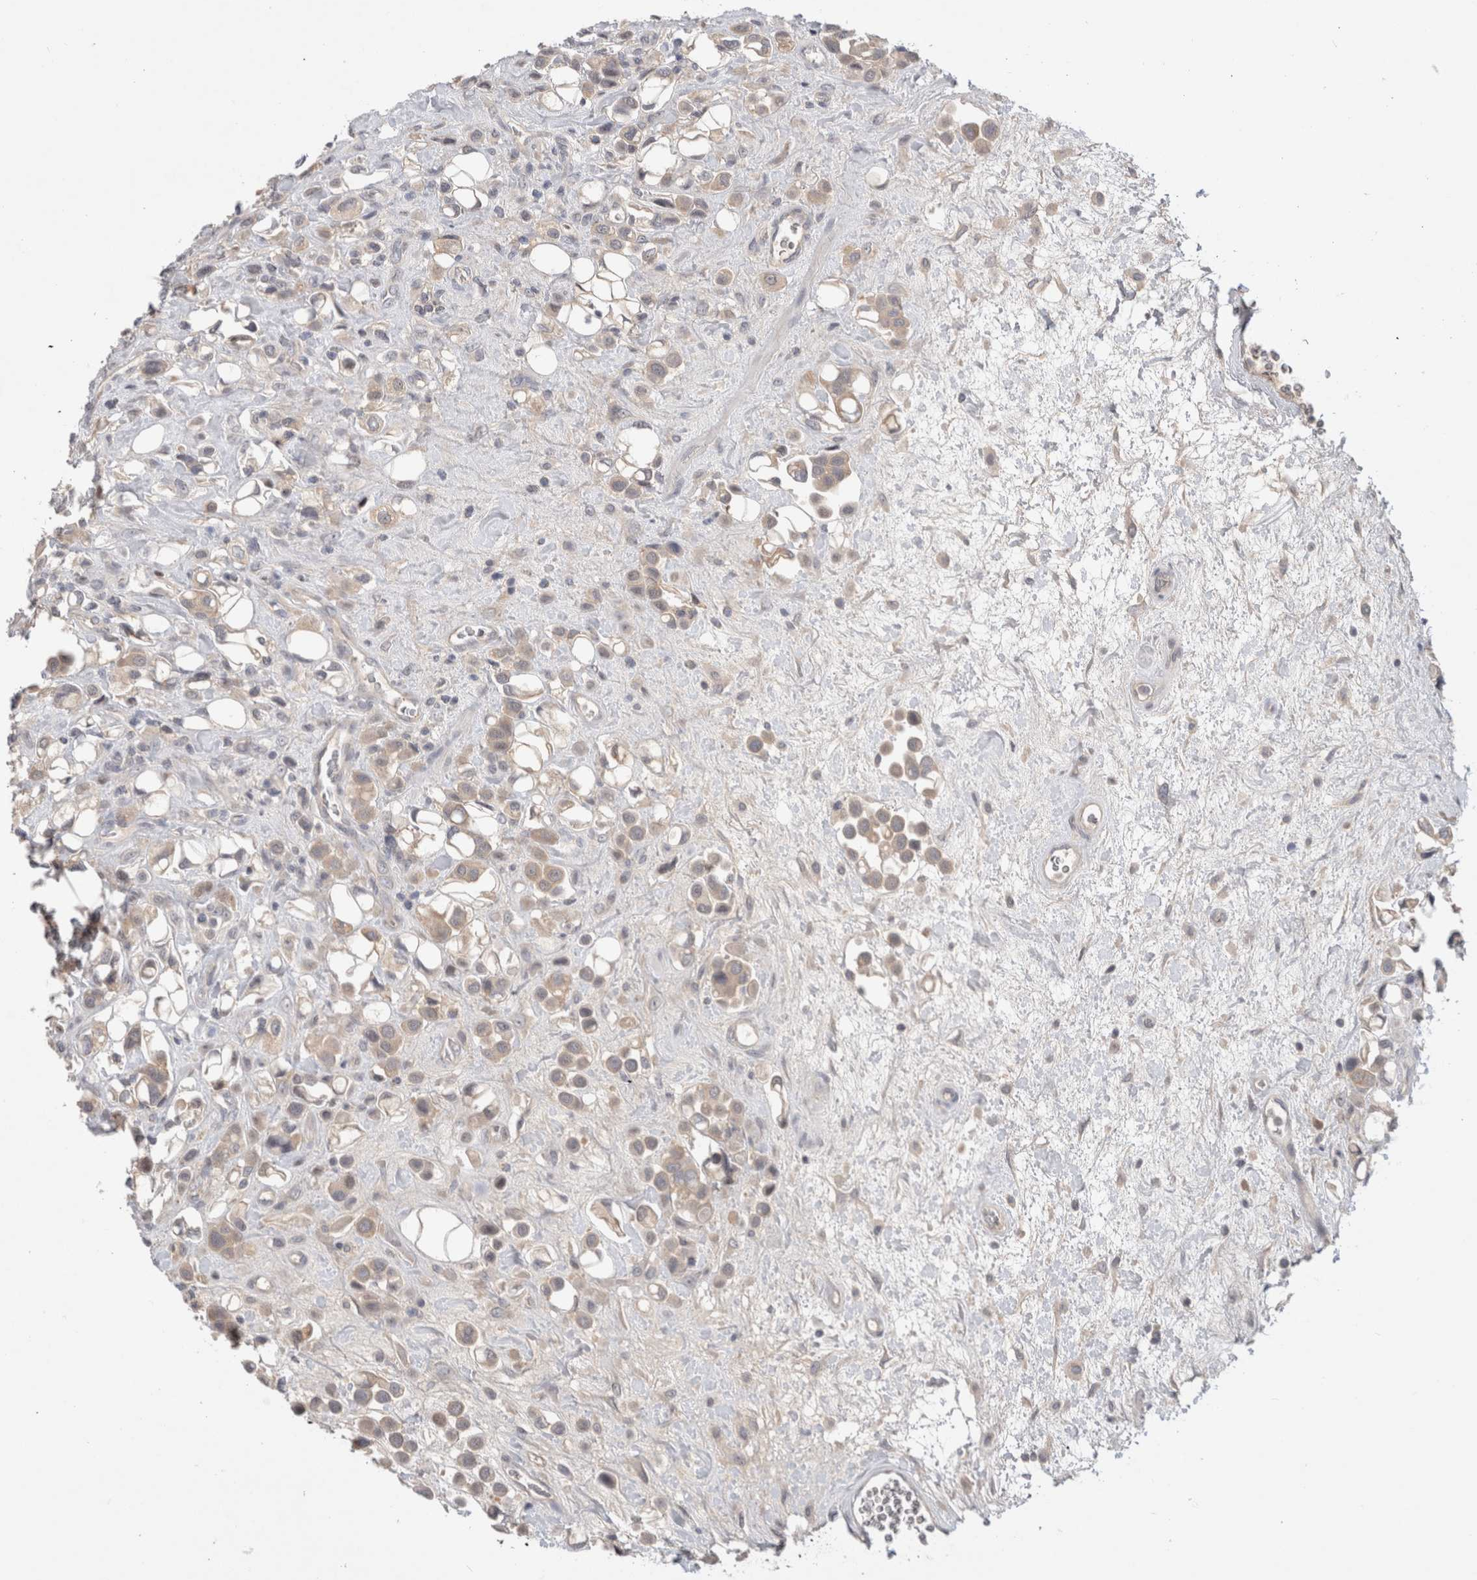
{"staining": {"intensity": "weak", "quantity": ">75%", "location": "cytoplasmic/membranous"}, "tissue": "urothelial cancer", "cell_type": "Tumor cells", "image_type": "cancer", "snomed": [{"axis": "morphology", "description": "Urothelial carcinoma, High grade"}, {"axis": "topography", "description": "Urinary bladder"}], "caption": "A brown stain shows weak cytoplasmic/membranous positivity of a protein in human urothelial cancer tumor cells.", "gene": "CERS3", "patient": {"sex": "male", "age": 50}}